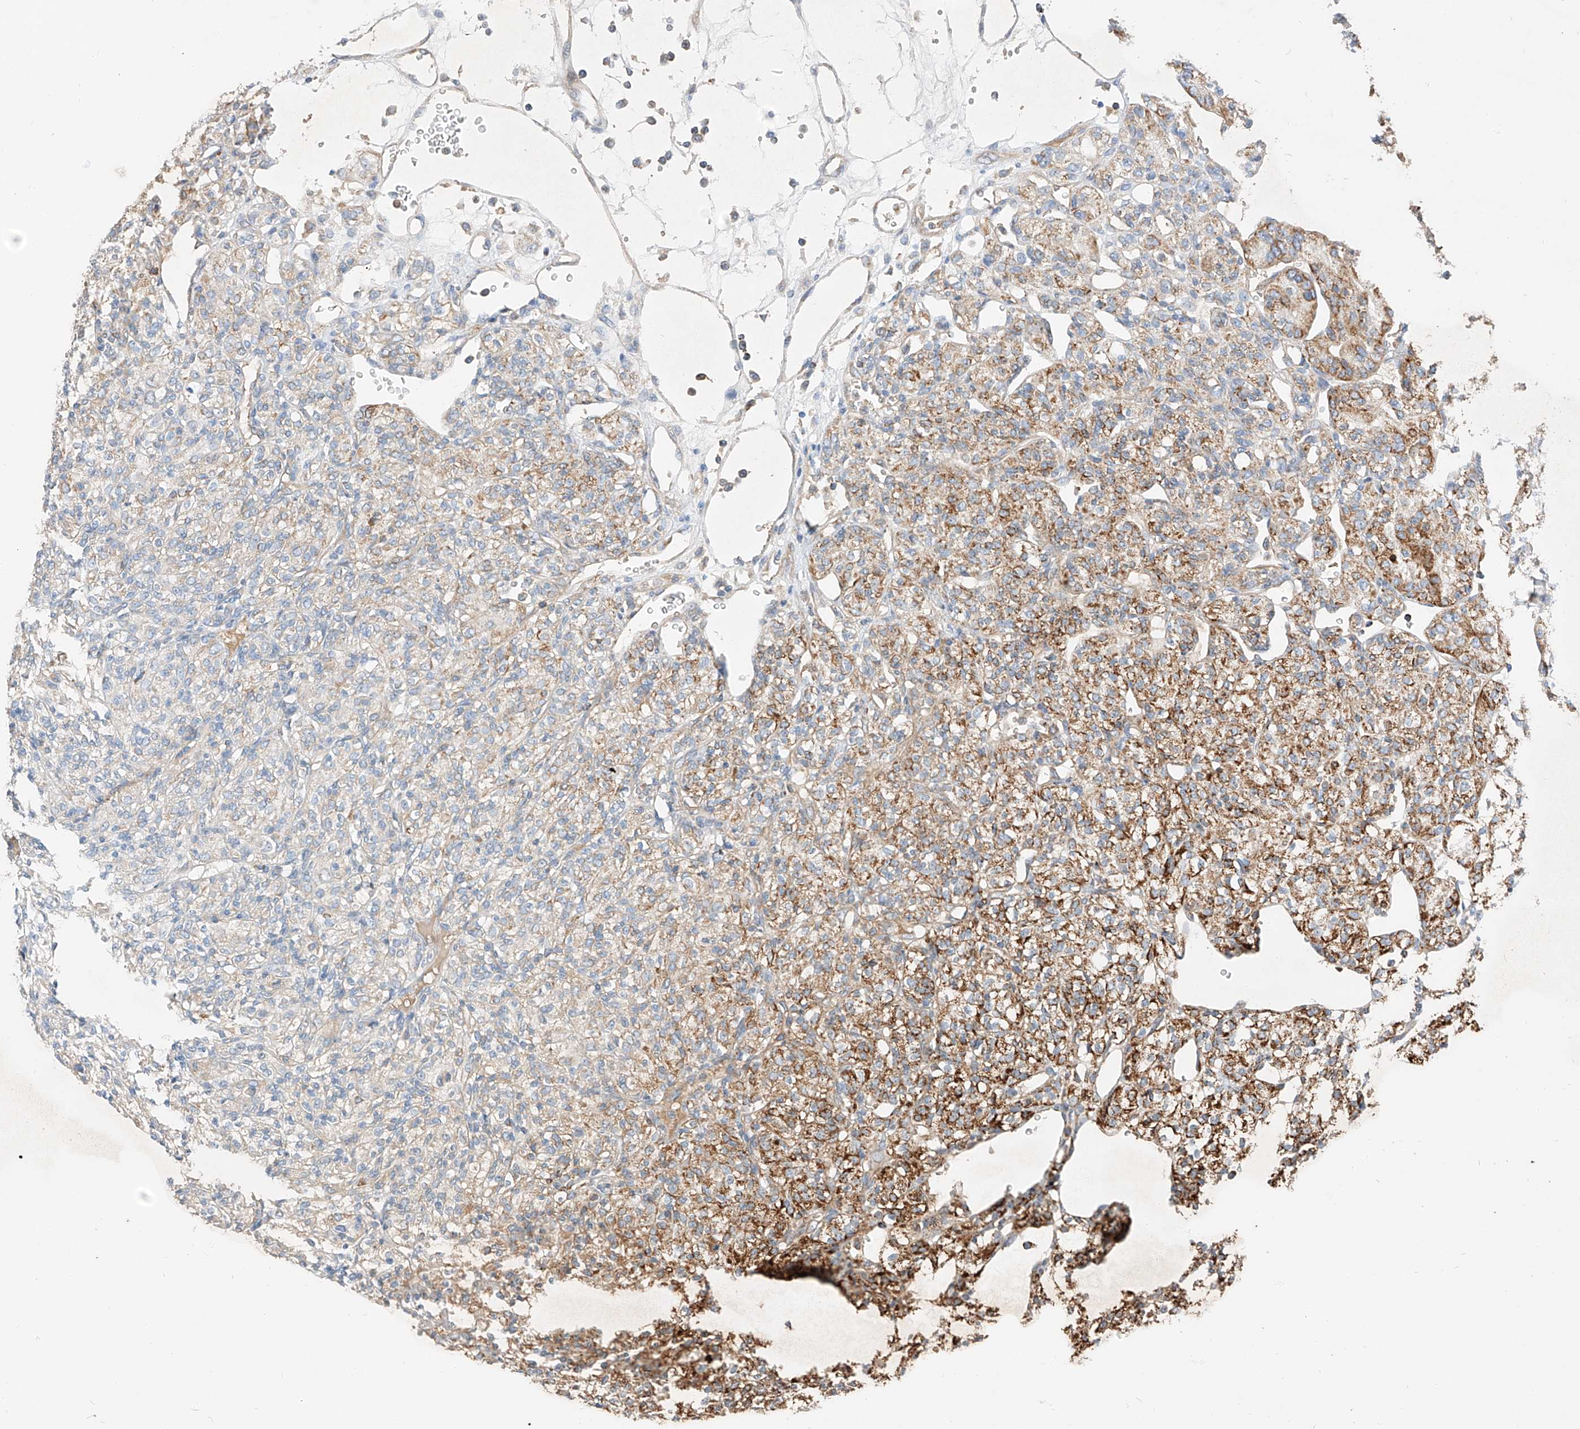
{"staining": {"intensity": "moderate", "quantity": "<25%", "location": "cytoplasmic/membranous"}, "tissue": "renal cancer", "cell_type": "Tumor cells", "image_type": "cancer", "snomed": [{"axis": "morphology", "description": "Adenocarcinoma, NOS"}, {"axis": "topography", "description": "Kidney"}], "caption": "The immunohistochemical stain shows moderate cytoplasmic/membranous positivity in tumor cells of renal adenocarcinoma tissue.", "gene": "RUSC1", "patient": {"sex": "male", "age": 77}}